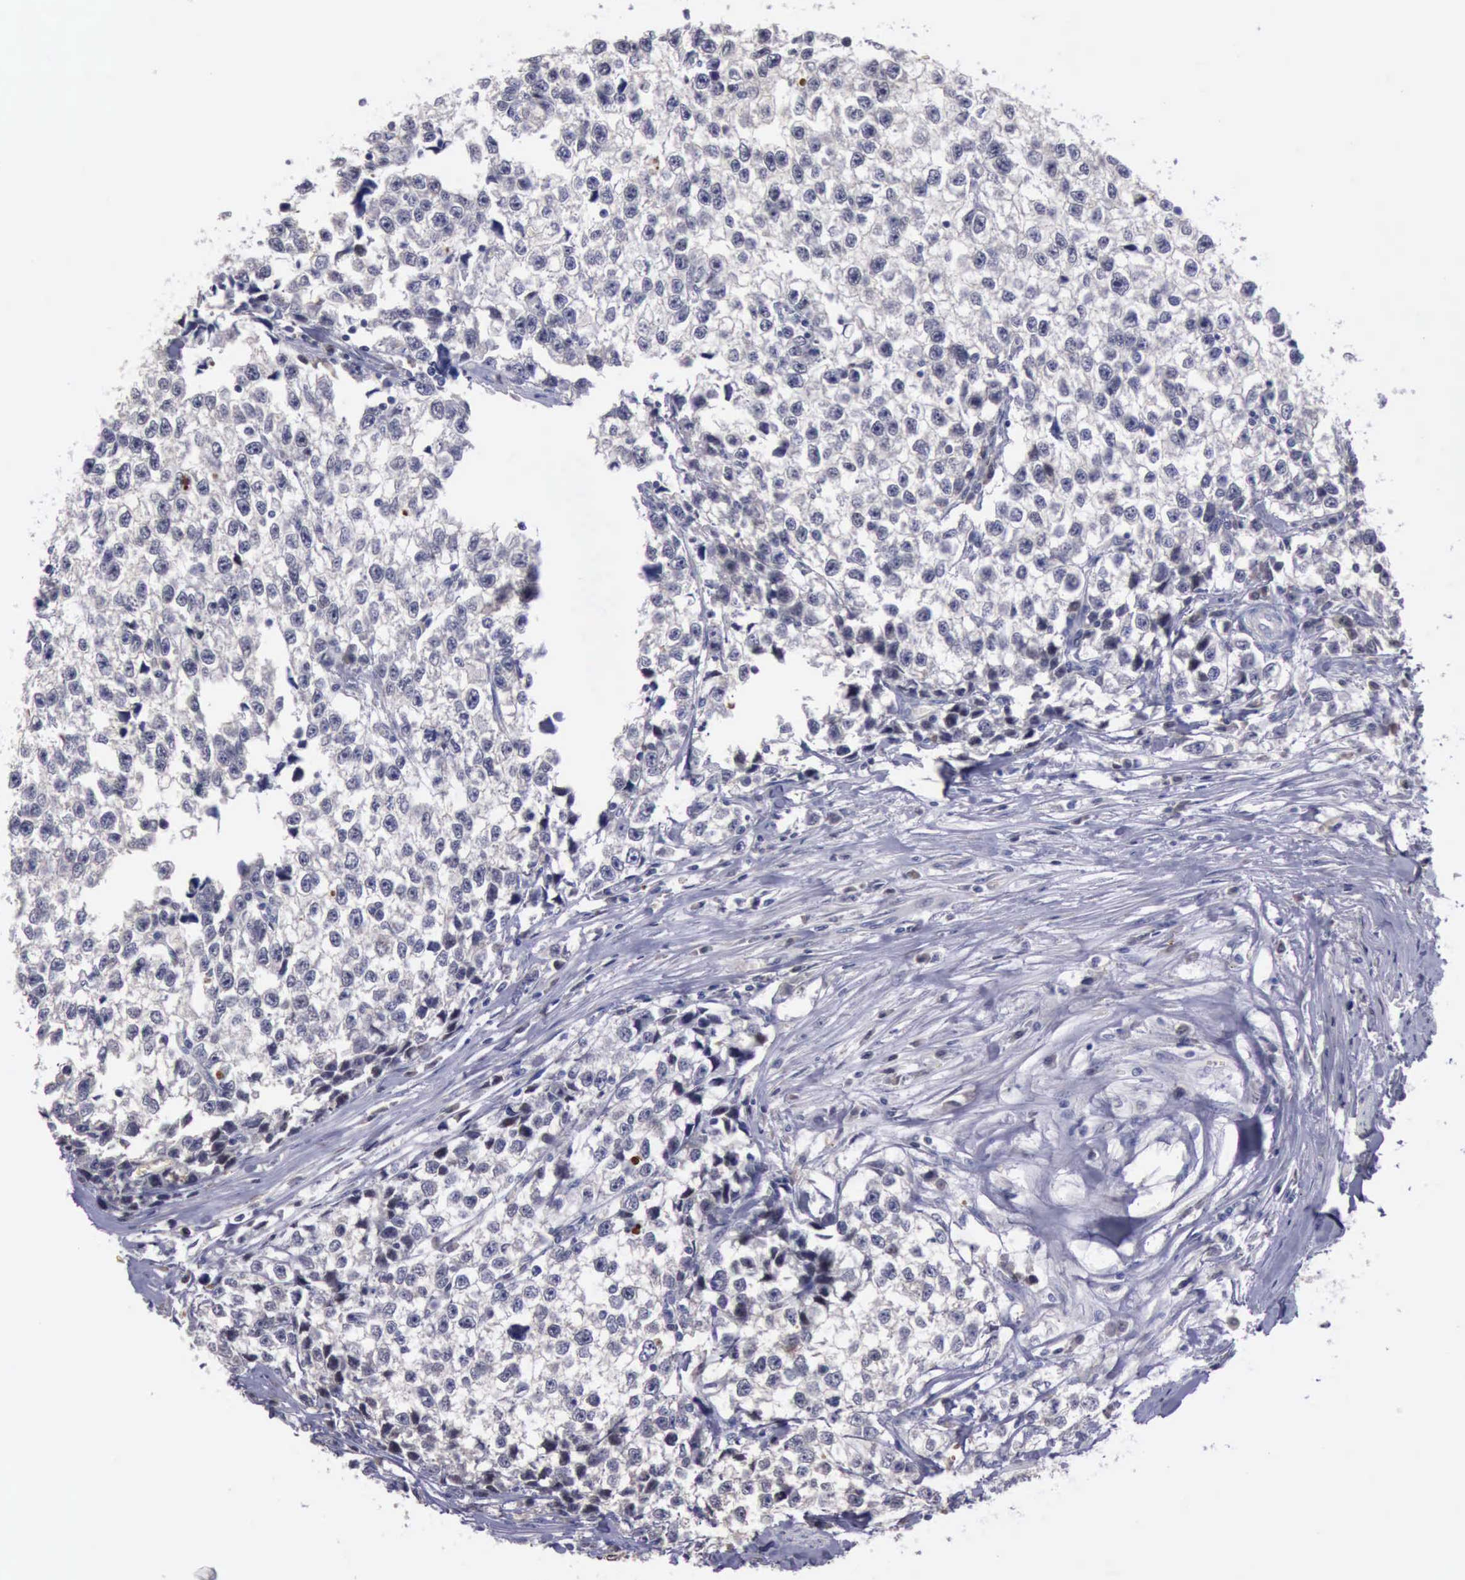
{"staining": {"intensity": "weak", "quantity": "25%-75%", "location": "cytoplasmic/membranous"}, "tissue": "testis cancer", "cell_type": "Tumor cells", "image_type": "cancer", "snomed": [{"axis": "morphology", "description": "Seminoma, NOS"}, {"axis": "morphology", "description": "Carcinoma, Embryonal, NOS"}, {"axis": "topography", "description": "Testis"}], "caption": "Approximately 25%-75% of tumor cells in seminoma (testis) demonstrate weak cytoplasmic/membranous protein positivity as visualized by brown immunohistochemical staining.", "gene": "CEP128", "patient": {"sex": "male", "age": 30}}